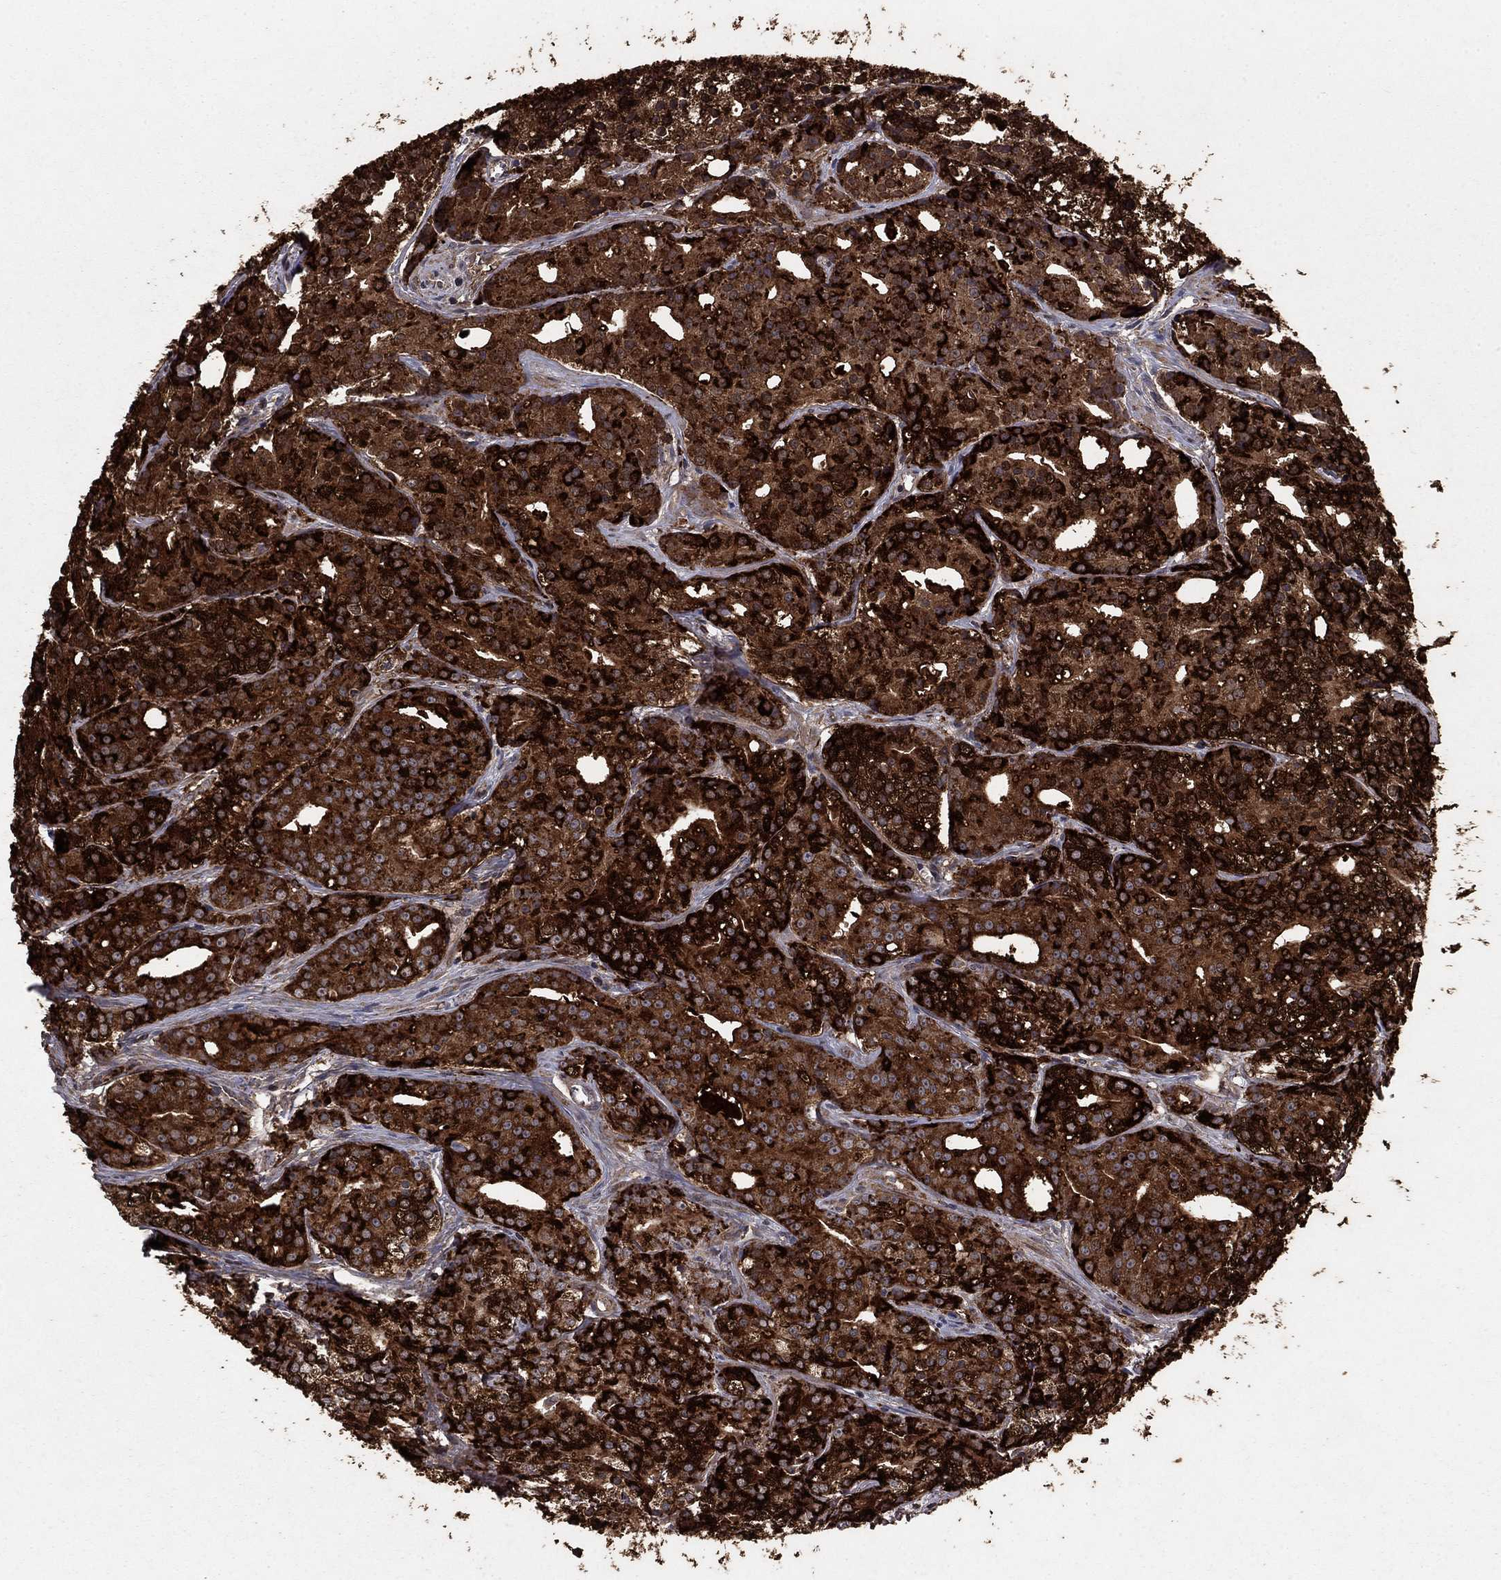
{"staining": {"intensity": "strong", "quantity": ">75%", "location": "cytoplasmic/membranous"}, "tissue": "prostate cancer", "cell_type": "Tumor cells", "image_type": "cancer", "snomed": [{"axis": "morphology", "description": "Adenocarcinoma, Medium grade"}, {"axis": "topography", "description": "Prostate"}], "caption": "This photomicrograph reveals immunohistochemistry staining of human prostate cancer, with high strong cytoplasmic/membranous positivity in approximately >75% of tumor cells.", "gene": "DHRS1", "patient": {"sex": "male", "age": 74}}